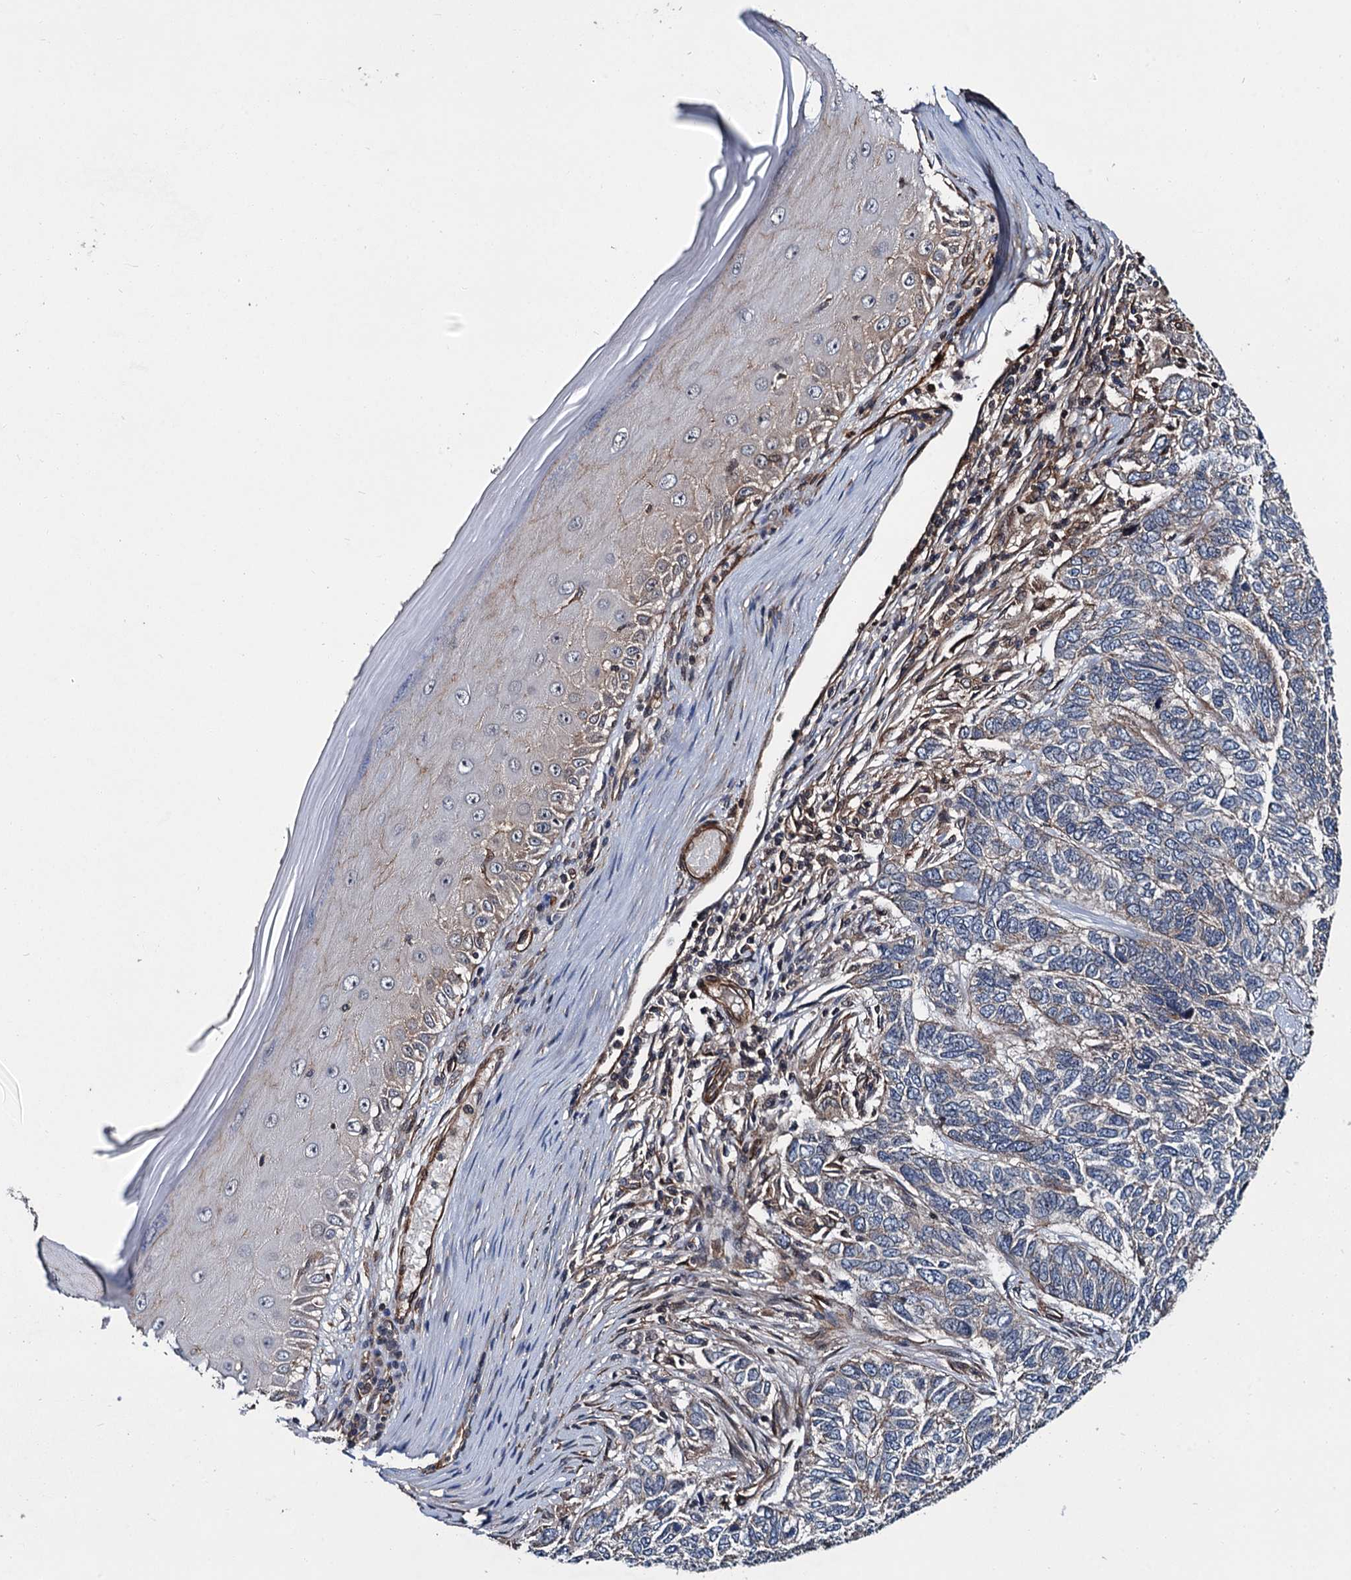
{"staining": {"intensity": "weak", "quantity": "25%-75%", "location": "cytoplasmic/membranous"}, "tissue": "skin cancer", "cell_type": "Tumor cells", "image_type": "cancer", "snomed": [{"axis": "morphology", "description": "Basal cell carcinoma"}, {"axis": "topography", "description": "Skin"}], "caption": "Tumor cells display weak cytoplasmic/membranous expression in approximately 25%-75% of cells in basal cell carcinoma (skin). Using DAB (3,3'-diaminobenzidine) (brown) and hematoxylin (blue) stains, captured at high magnification using brightfield microscopy.", "gene": "ZFYVE19", "patient": {"sex": "female", "age": 65}}